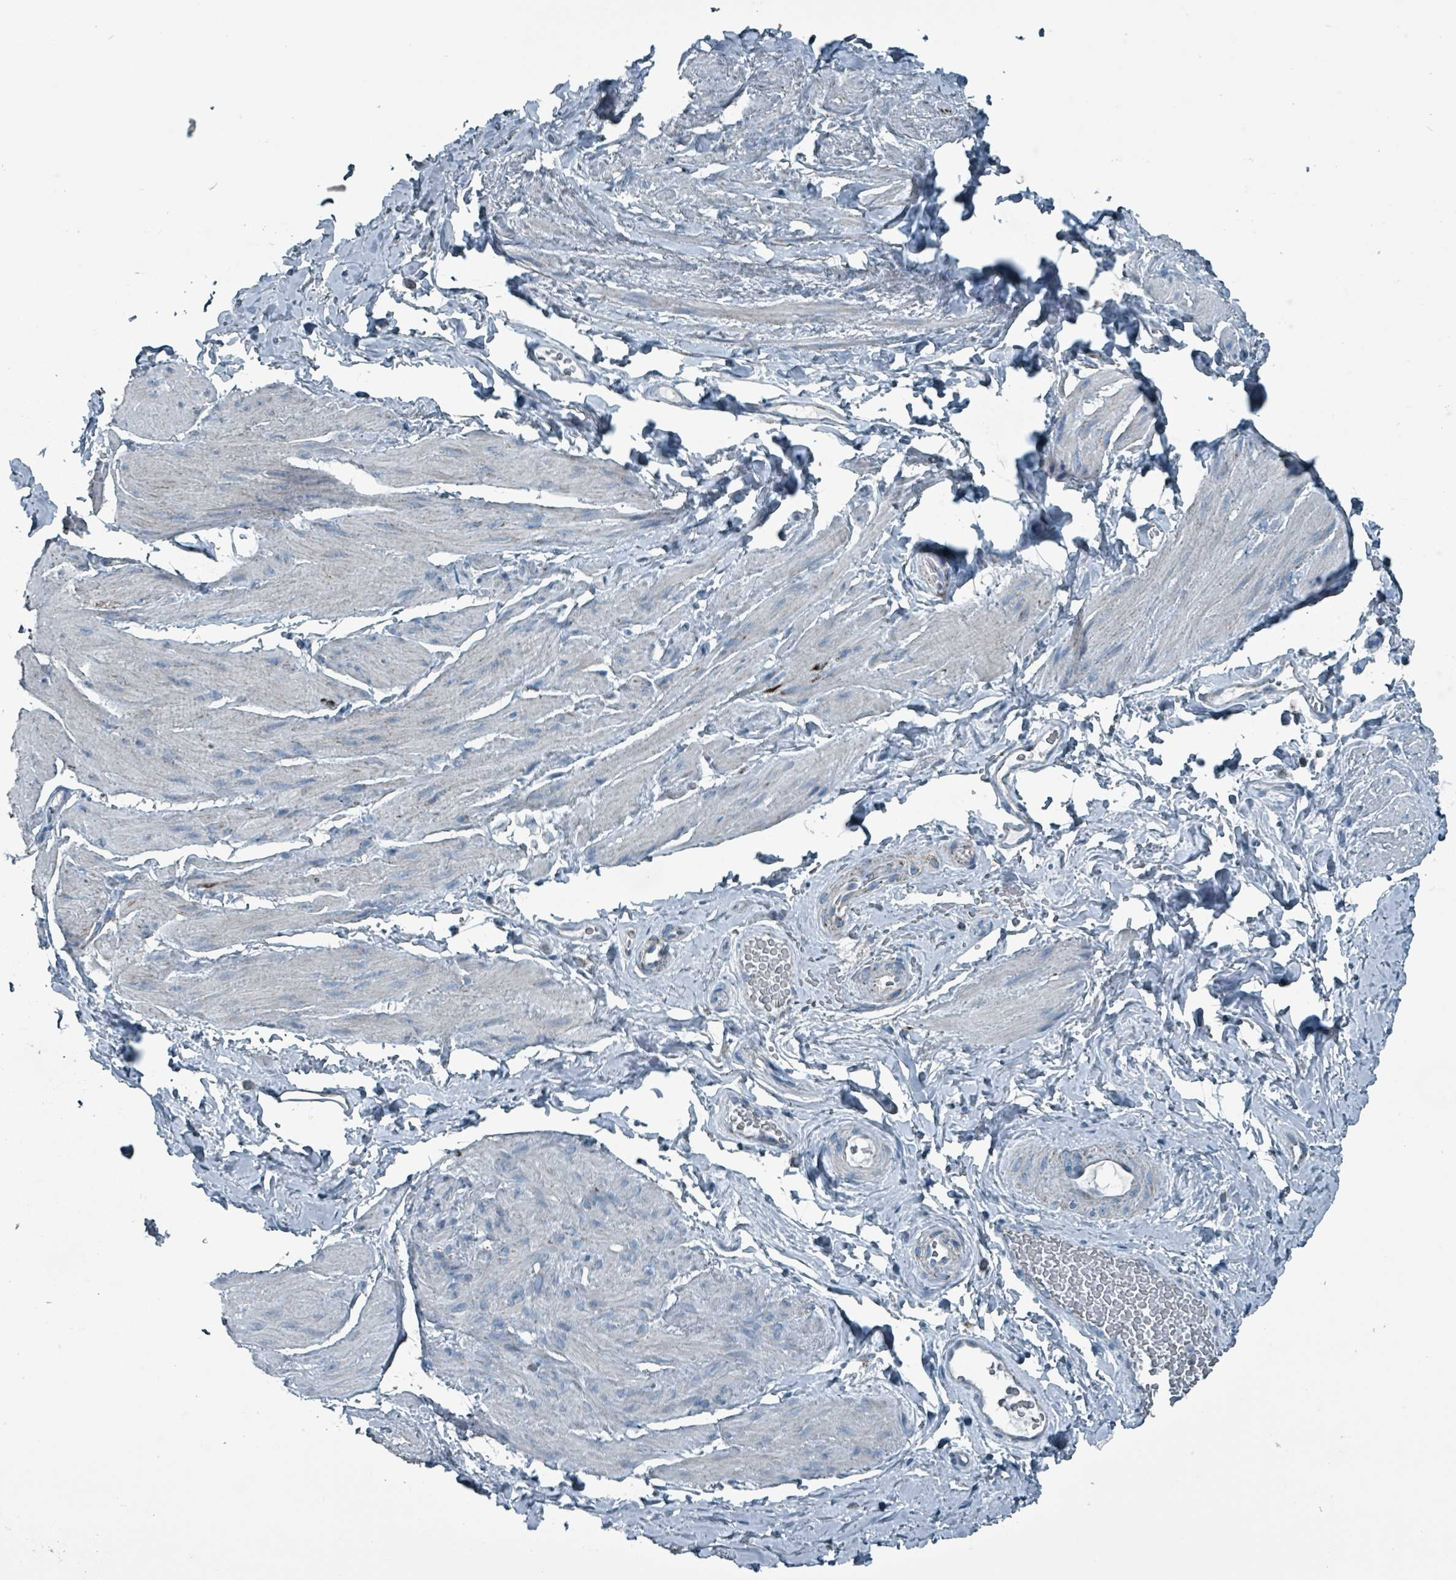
{"staining": {"intensity": "negative", "quantity": "none", "location": "none"}, "tissue": "smooth muscle", "cell_type": "Smooth muscle cells", "image_type": "normal", "snomed": [{"axis": "morphology", "description": "Normal tissue, NOS"}, {"axis": "topography", "description": "Smooth muscle"}, {"axis": "topography", "description": "Peripheral nerve tissue"}], "caption": "High power microscopy histopathology image of an immunohistochemistry photomicrograph of unremarkable smooth muscle, revealing no significant positivity in smooth muscle cells.", "gene": "ABHD18", "patient": {"sex": "male", "age": 69}}